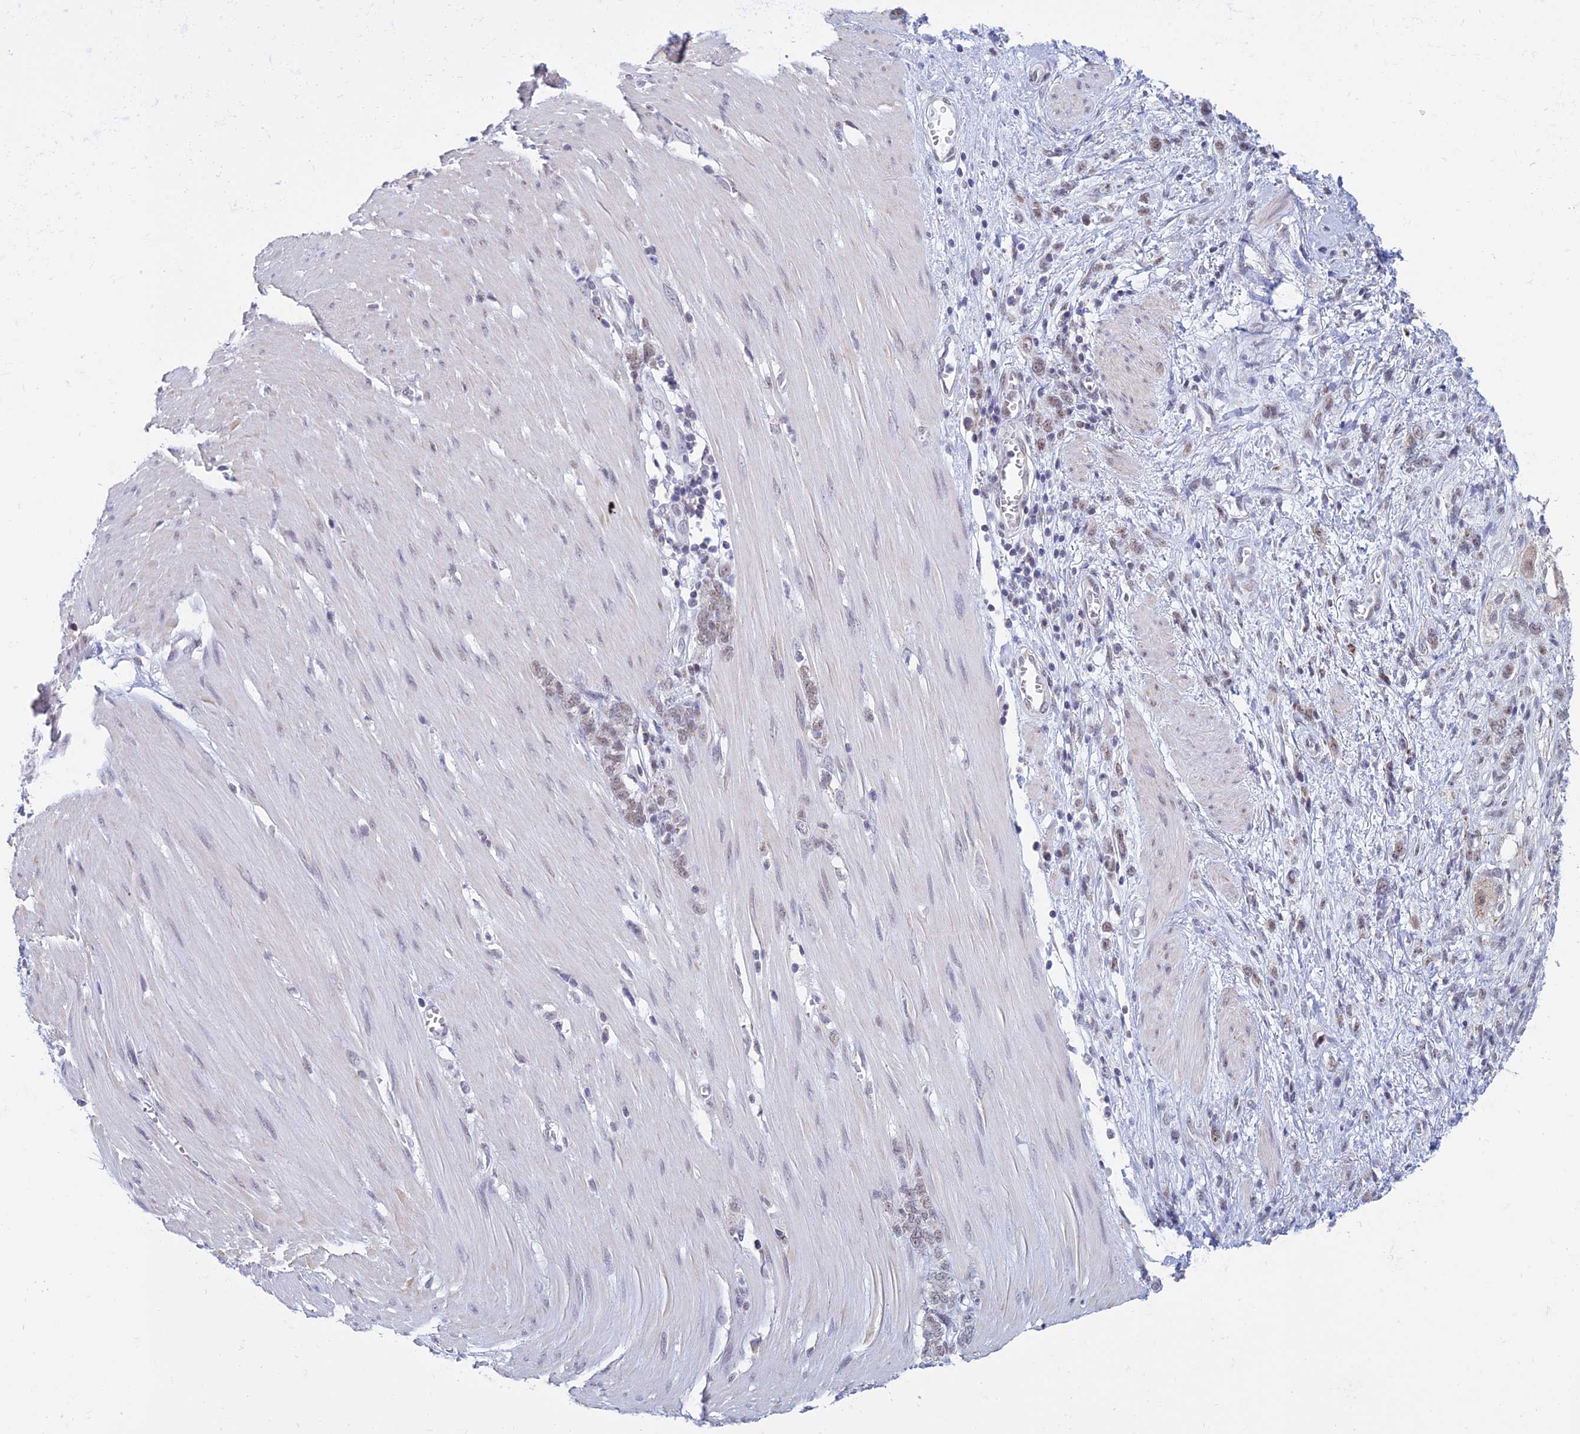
{"staining": {"intensity": "weak", "quantity": "<25%", "location": "nuclear"}, "tissue": "stomach cancer", "cell_type": "Tumor cells", "image_type": "cancer", "snomed": [{"axis": "morphology", "description": "Adenocarcinoma, NOS"}, {"axis": "topography", "description": "Stomach"}], "caption": "There is no significant positivity in tumor cells of stomach cancer.", "gene": "KLF14", "patient": {"sex": "female", "age": 76}}